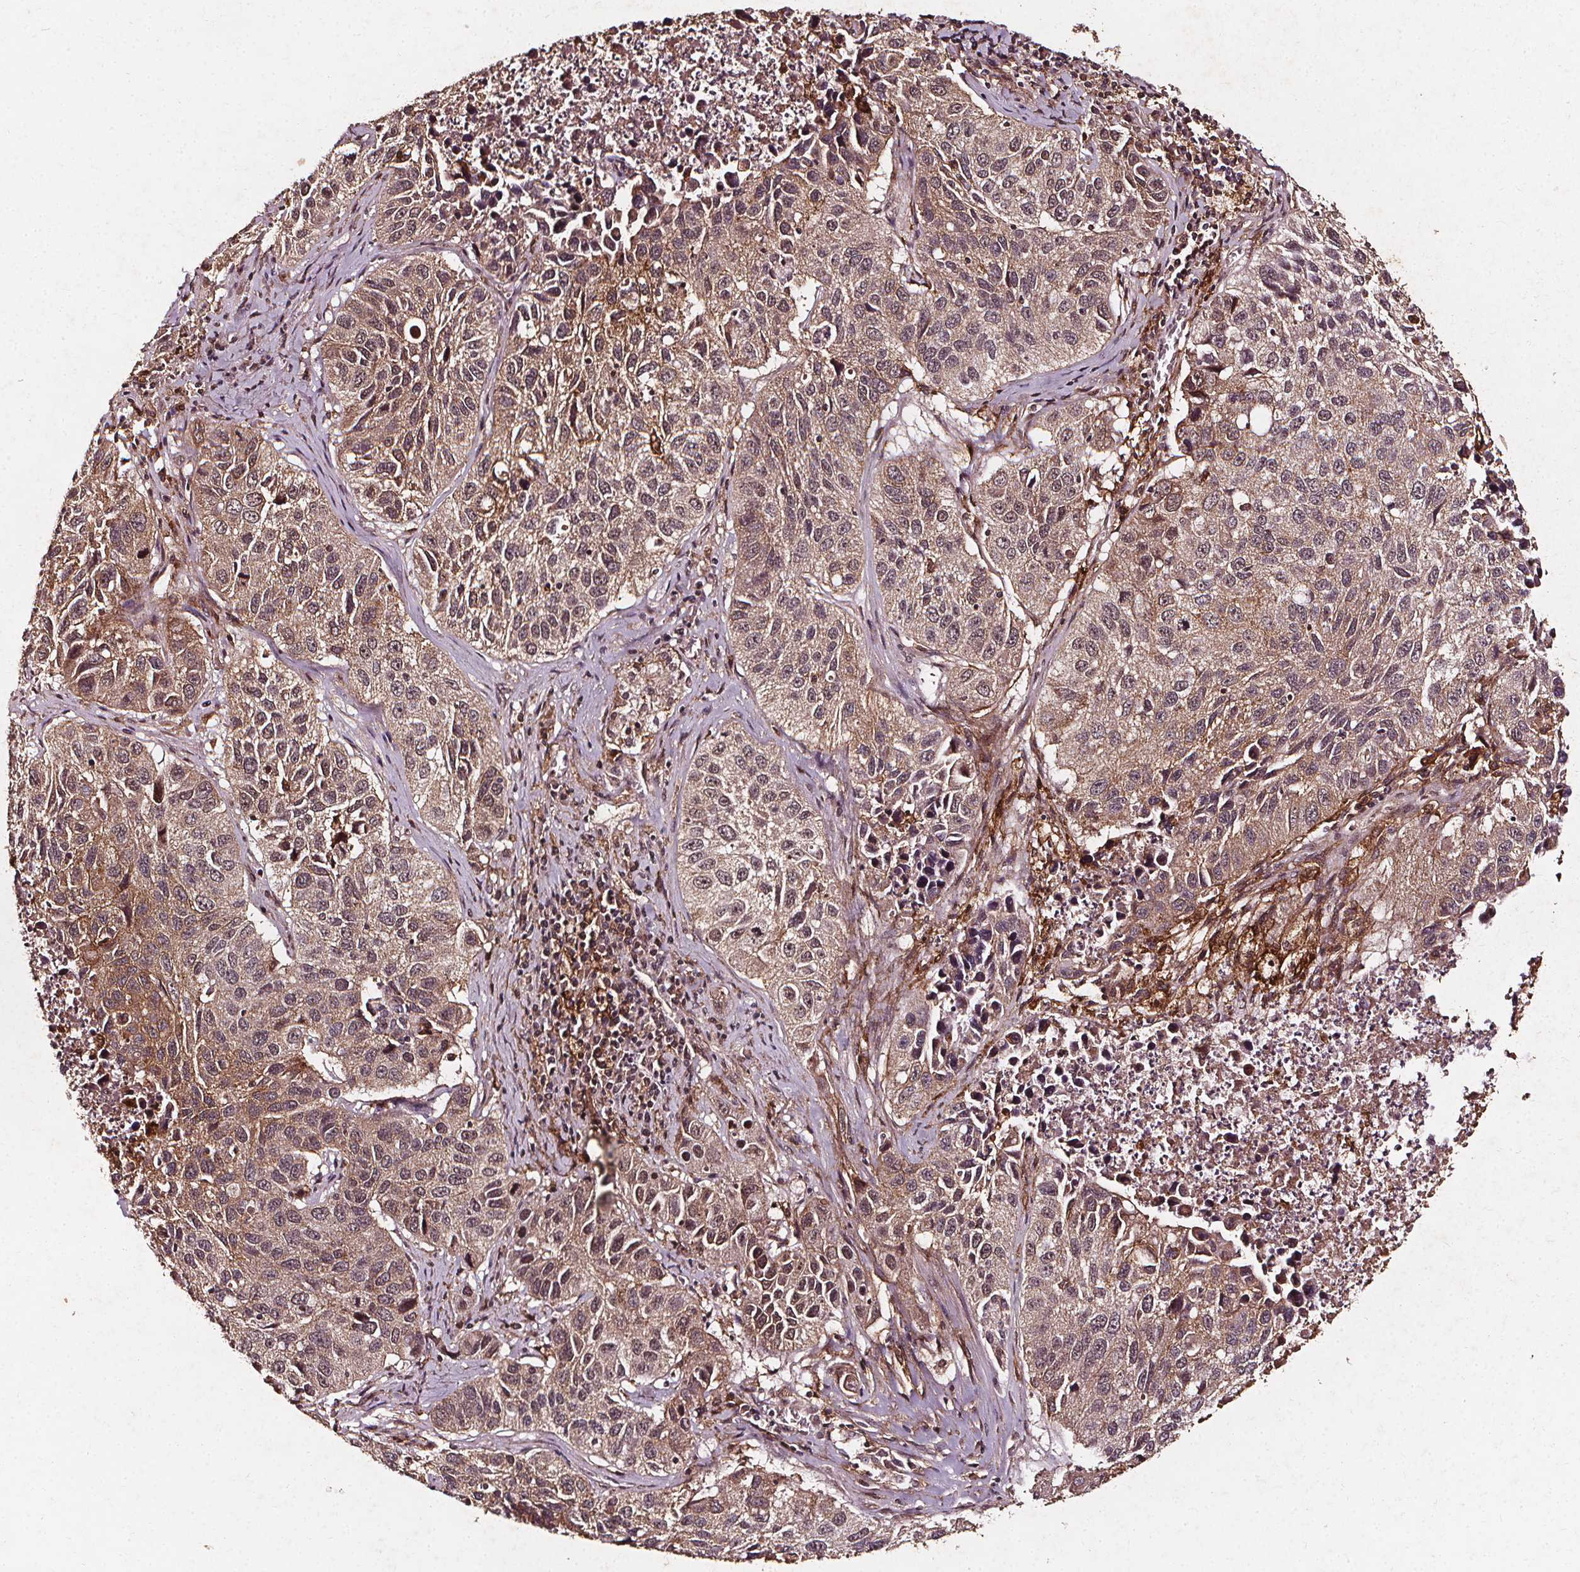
{"staining": {"intensity": "weak", "quantity": "25%-75%", "location": "cytoplasmic/membranous"}, "tissue": "lung cancer", "cell_type": "Tumor cells", "image_type": "cancer", "snomed": [{"axis": "morphology", "description": "Squamous cell carcinoma, NOS"}, {"axis": "topography", "description": "Lung"}], "caption": "This is an image of immunohistochemistry staining of lung squamous cell carcinoma, which shows weak positivity in the cytoplasmic/membranous of tumor cells.", "gene": "ABCA1", "patient": {"sex": "female", "age": 61}}